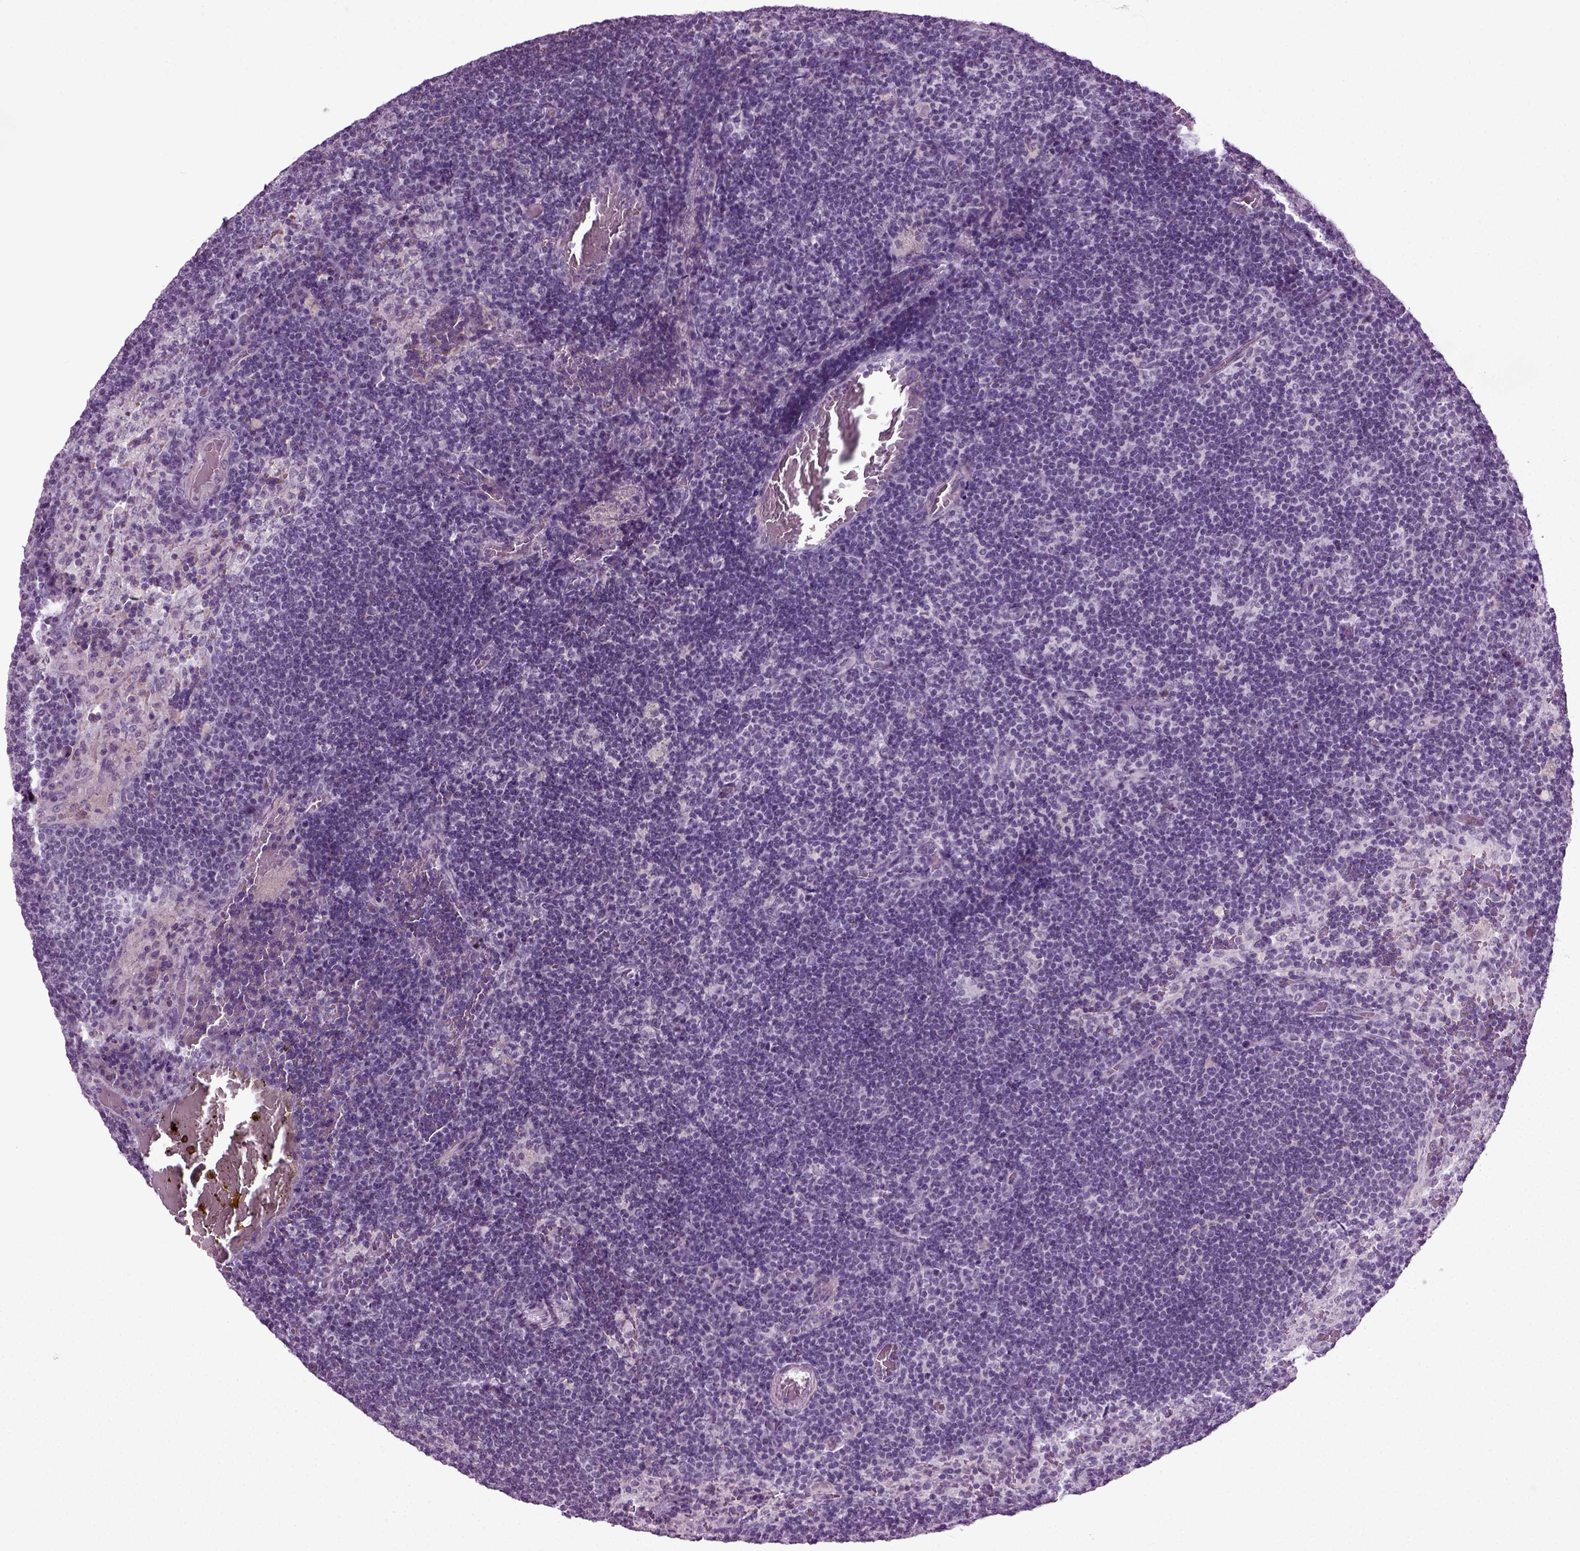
{"staining": {"intensity": "negative", "quantity": "none", "location": "none"}, "tissue": "lymph node", "cell_type": "Germinal center cells", "image_type": "normal", "snomed": [{"axis": "morphology", "description": "Normal tissue, NOS"}, {"axis": "topography", "description": "Lymph node"}], "caption": "This is an IHC photomicrograph of unremarkable lymph node. There is no expression in germinal center cells.", "gene": "ZC2HC1C", "patient": {"sex": "male", "age": 63}}